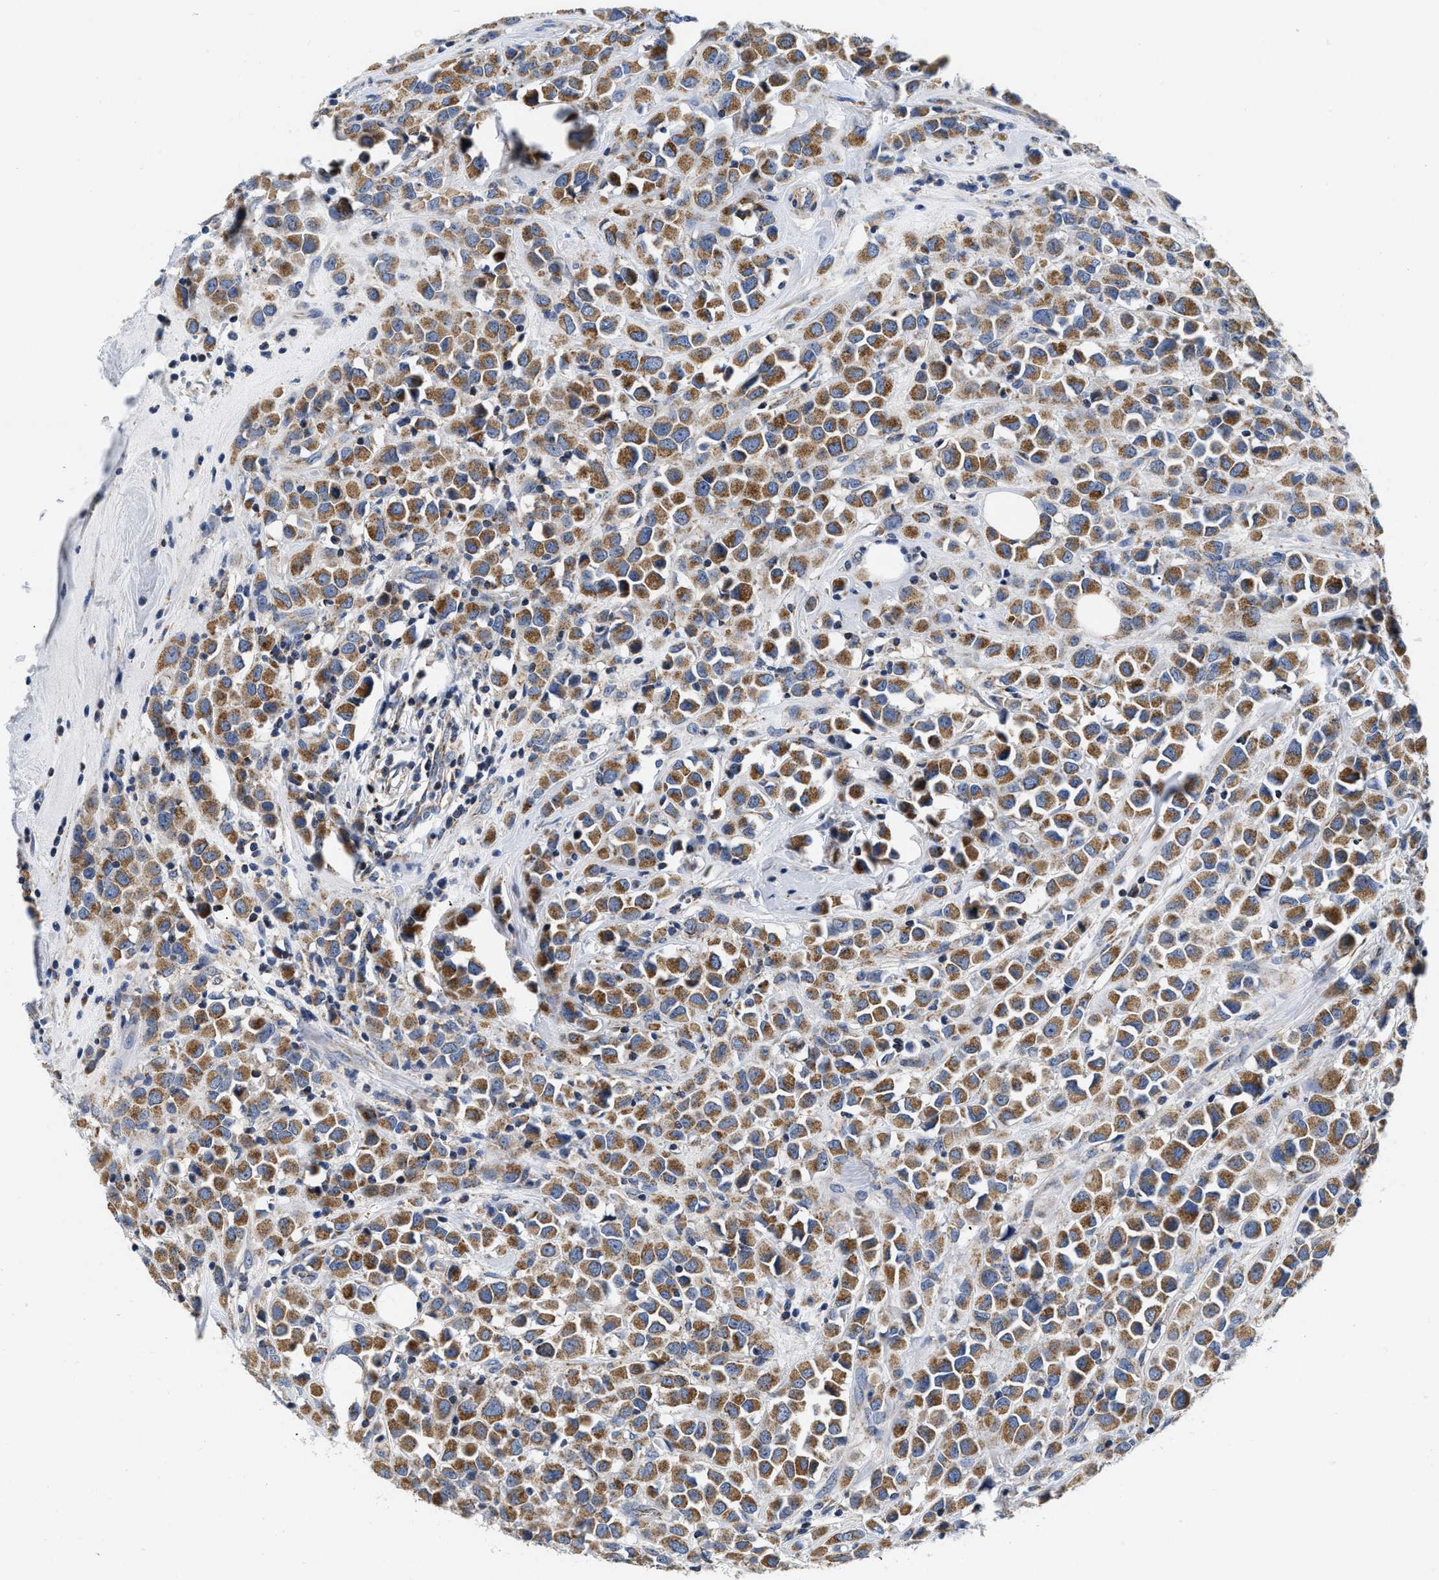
{"staining": {"intensity": "moderate", "quantity": ">75%", "location": "cytoplasmic/membranous"}, "tissue": "breast cancer", "cell_type": "Tumor cells", "image_type": "cancer", "snomed": [{"axis": "morphology", "description": "Duct carcinoma"}, {"axis": "topography", "description": "Breast"}], "caption": "This photomicrograph demonstrates immunohistochemistry (IHC) staining of human breast cancer, with medium moderate cytoplasmic/membranous expression in approximately >75% of tumor cells.", "gene": "PDP1", "patient": {"sex": "female", "age": 61}}